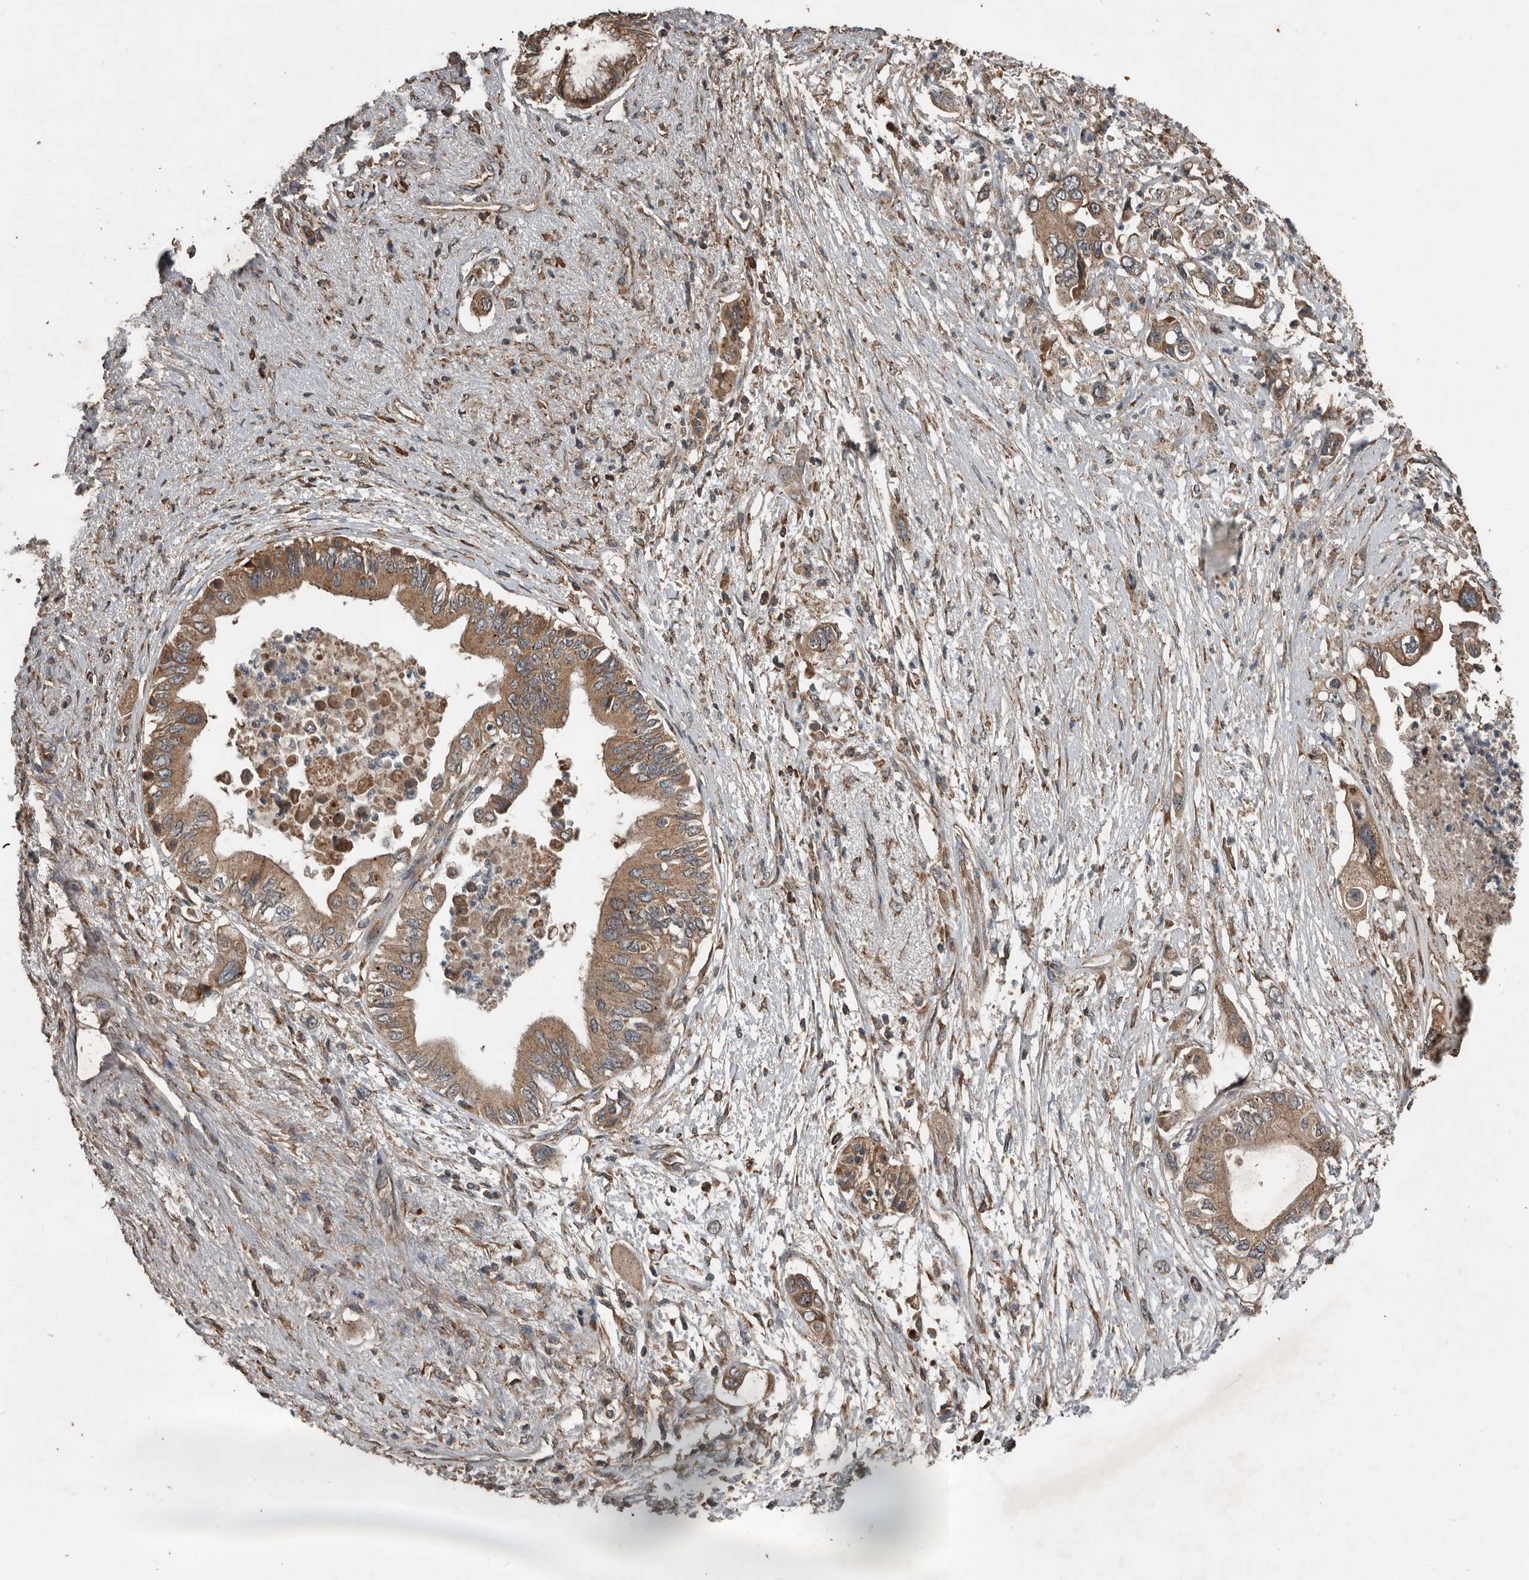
{"staining": {"intensity": "moderate", "quantity": ">75%", "location": "cytoplasmic/membranous"}, "tissue": "pancreatic cancer", "cell_type": "Tumor cells", "image_type": "cancer", "snomed": [{"axis": "morphology", "description": "Adenocarcinoma, NOS"}, {"axis": "topography", "description": "Pancreas"}], "caption": "An image of human adenocarcinoma (pancreatic) stained for a protein demonstrates moderate cytoplasmic/membranous brown staining in tumor cells.", "gene": "RNF207", "patient": {"sex": "male", "age": 66}}